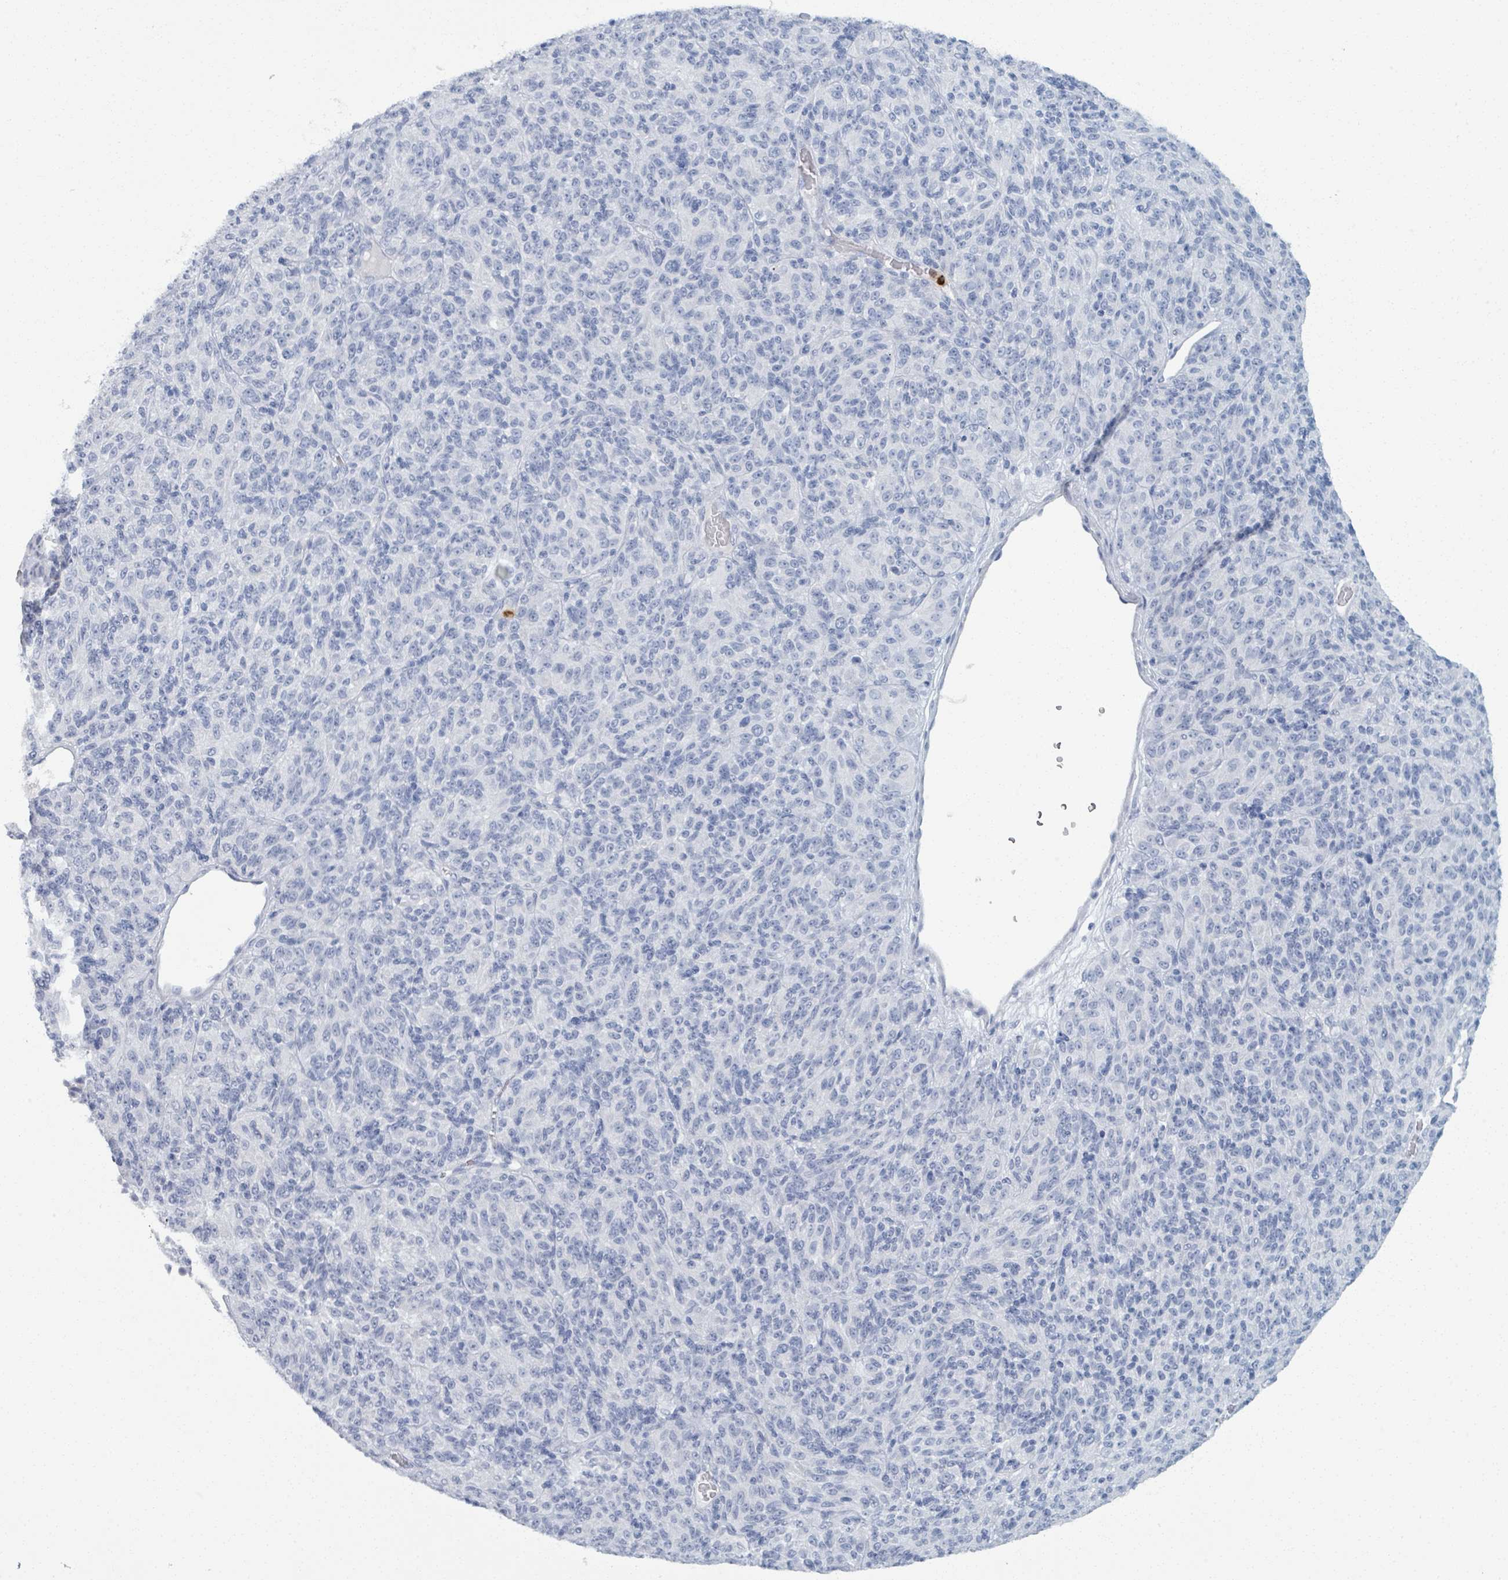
{"staining": {"intensity": "negative", "quantity": "none", "location": "none"}, "tissue": "melanoma", "cell_type": "Tumor cells", "image_type": "cancer", "snomed": [{"axis": "morphology", "description": "Malignant melanoma, Metastatic site"}, {"axis": "topography", "description": "Brain"}], "caption": "This is an immunohistochemistry (IHC) photomicrograph of melanoma. There is no positivity in tumor cells.", "gene": "DEFA4", "patient": {"sex": "female", "age": 56}}